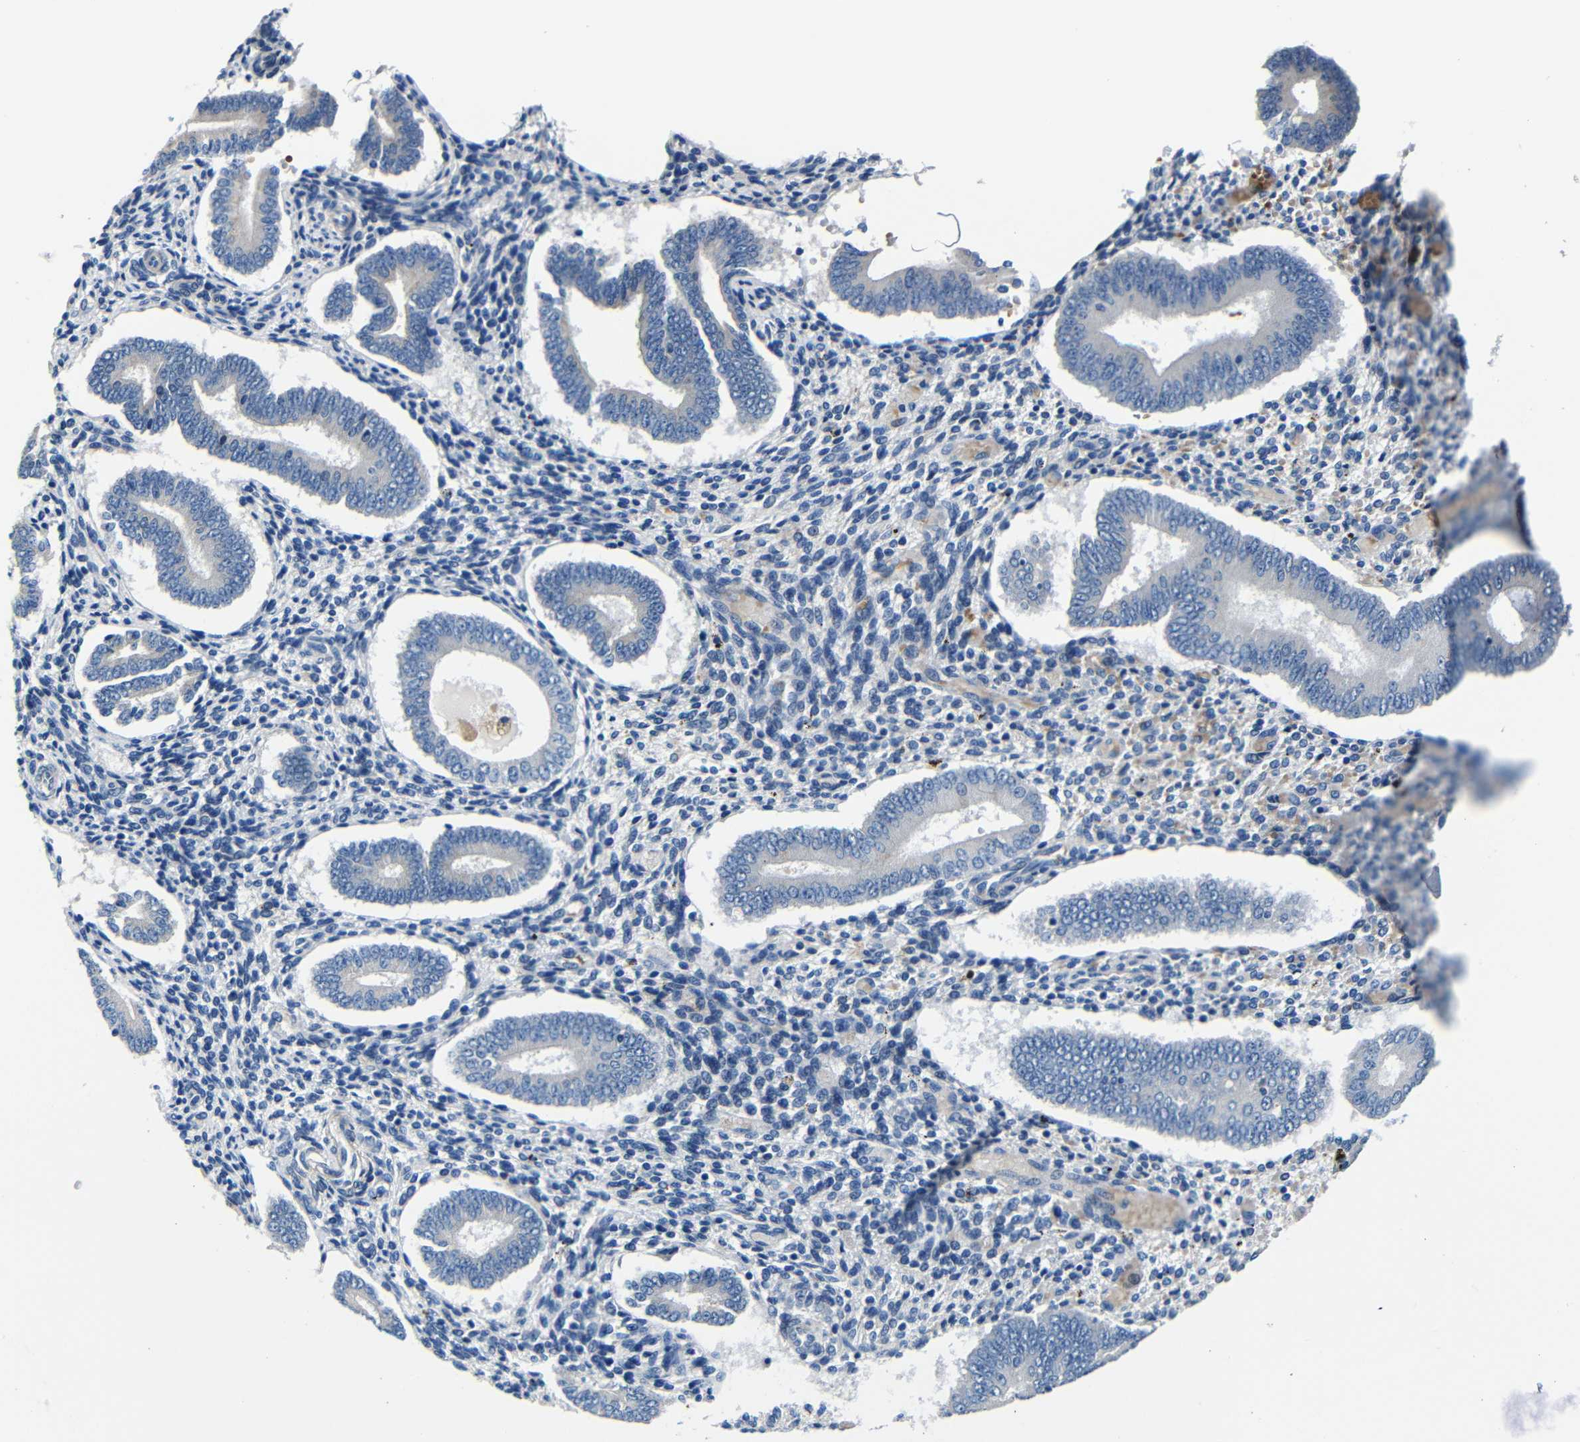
{"staining": {"intensity": "negative", "quantity": "none", "location": "none"}, "tissue": "endometrium", "cell_type": "Cells in endometrial stroma", "image_type": "normal", "snomed": [{"axis": "morphology", "description": "Normal tissue, NOS"}, {"axis": "topography", "description": "Endometrium"}], "caption": "Cells in endometrial stroma are negative for protein expression in normal human endometrium. (DAB immunohistochemistry with hematoxylin counter stain).", "gene": "TNFAIP1", "patient": {"sex": "female", "age": 42}}